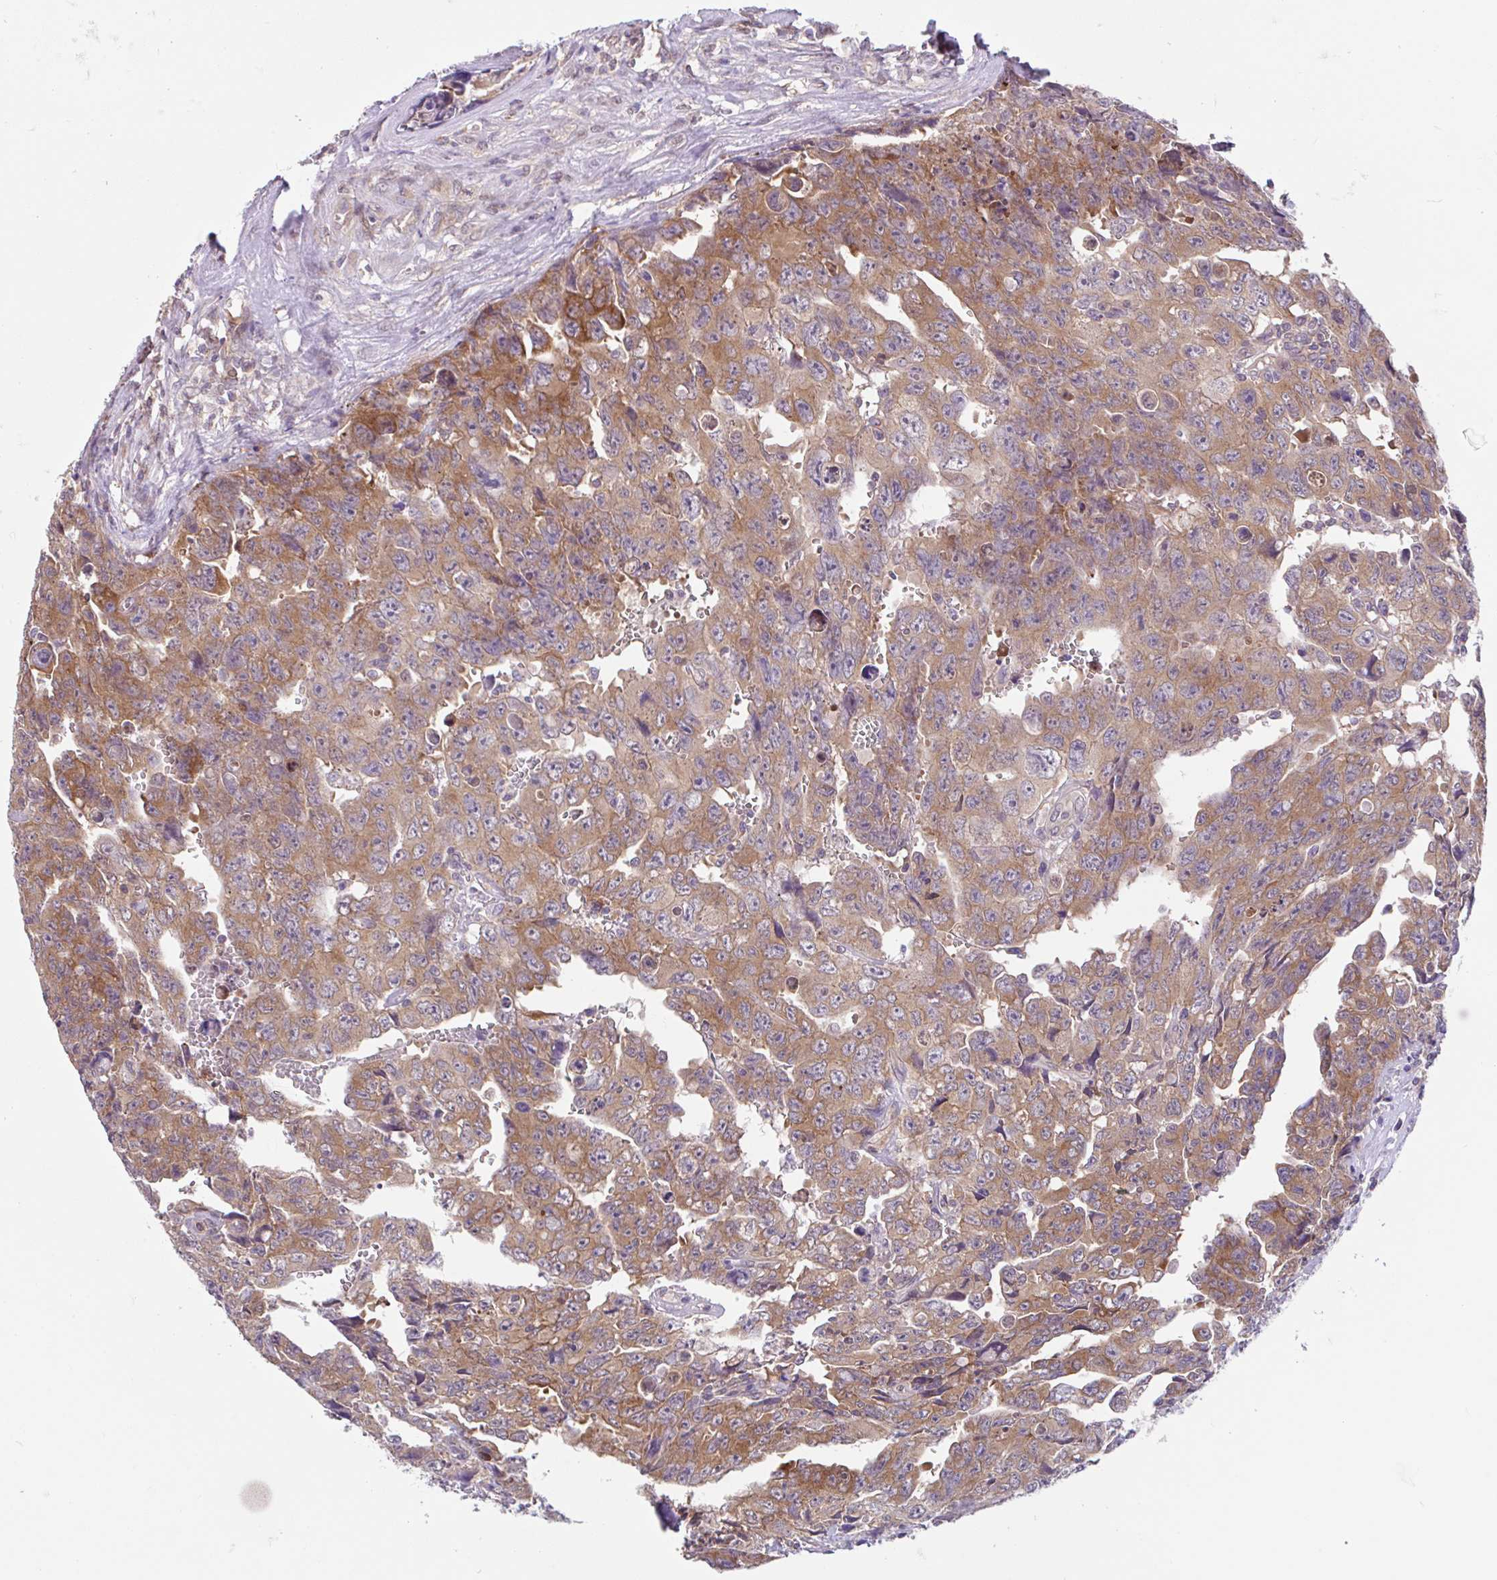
{"staining": {"intensity": "moderate", "quantity": ">75%", "location": "cytoplasmic/membranous"}, "tissue": "testis cancer", "cell_type": "Tumor cells", "image_type": "cancer", "snomed": [{"axis": "morphology", "description": "Carcinoma, Embryonal, NOS"}, {"axis": "topography", "description": "Testis"}], "caption": "Immunohistochemical staining of human testis embryonal carcinoma displays medium levels of moderate cytoplasmic/membranous protein positivity in approximately >75% of tumor cells. Immunohistochemistry (ihc) stains the protein of interest in brown and the nuclei are stained blue.", "gene": "RALBP1", "patient": {"sex": "male", "age": 24}}